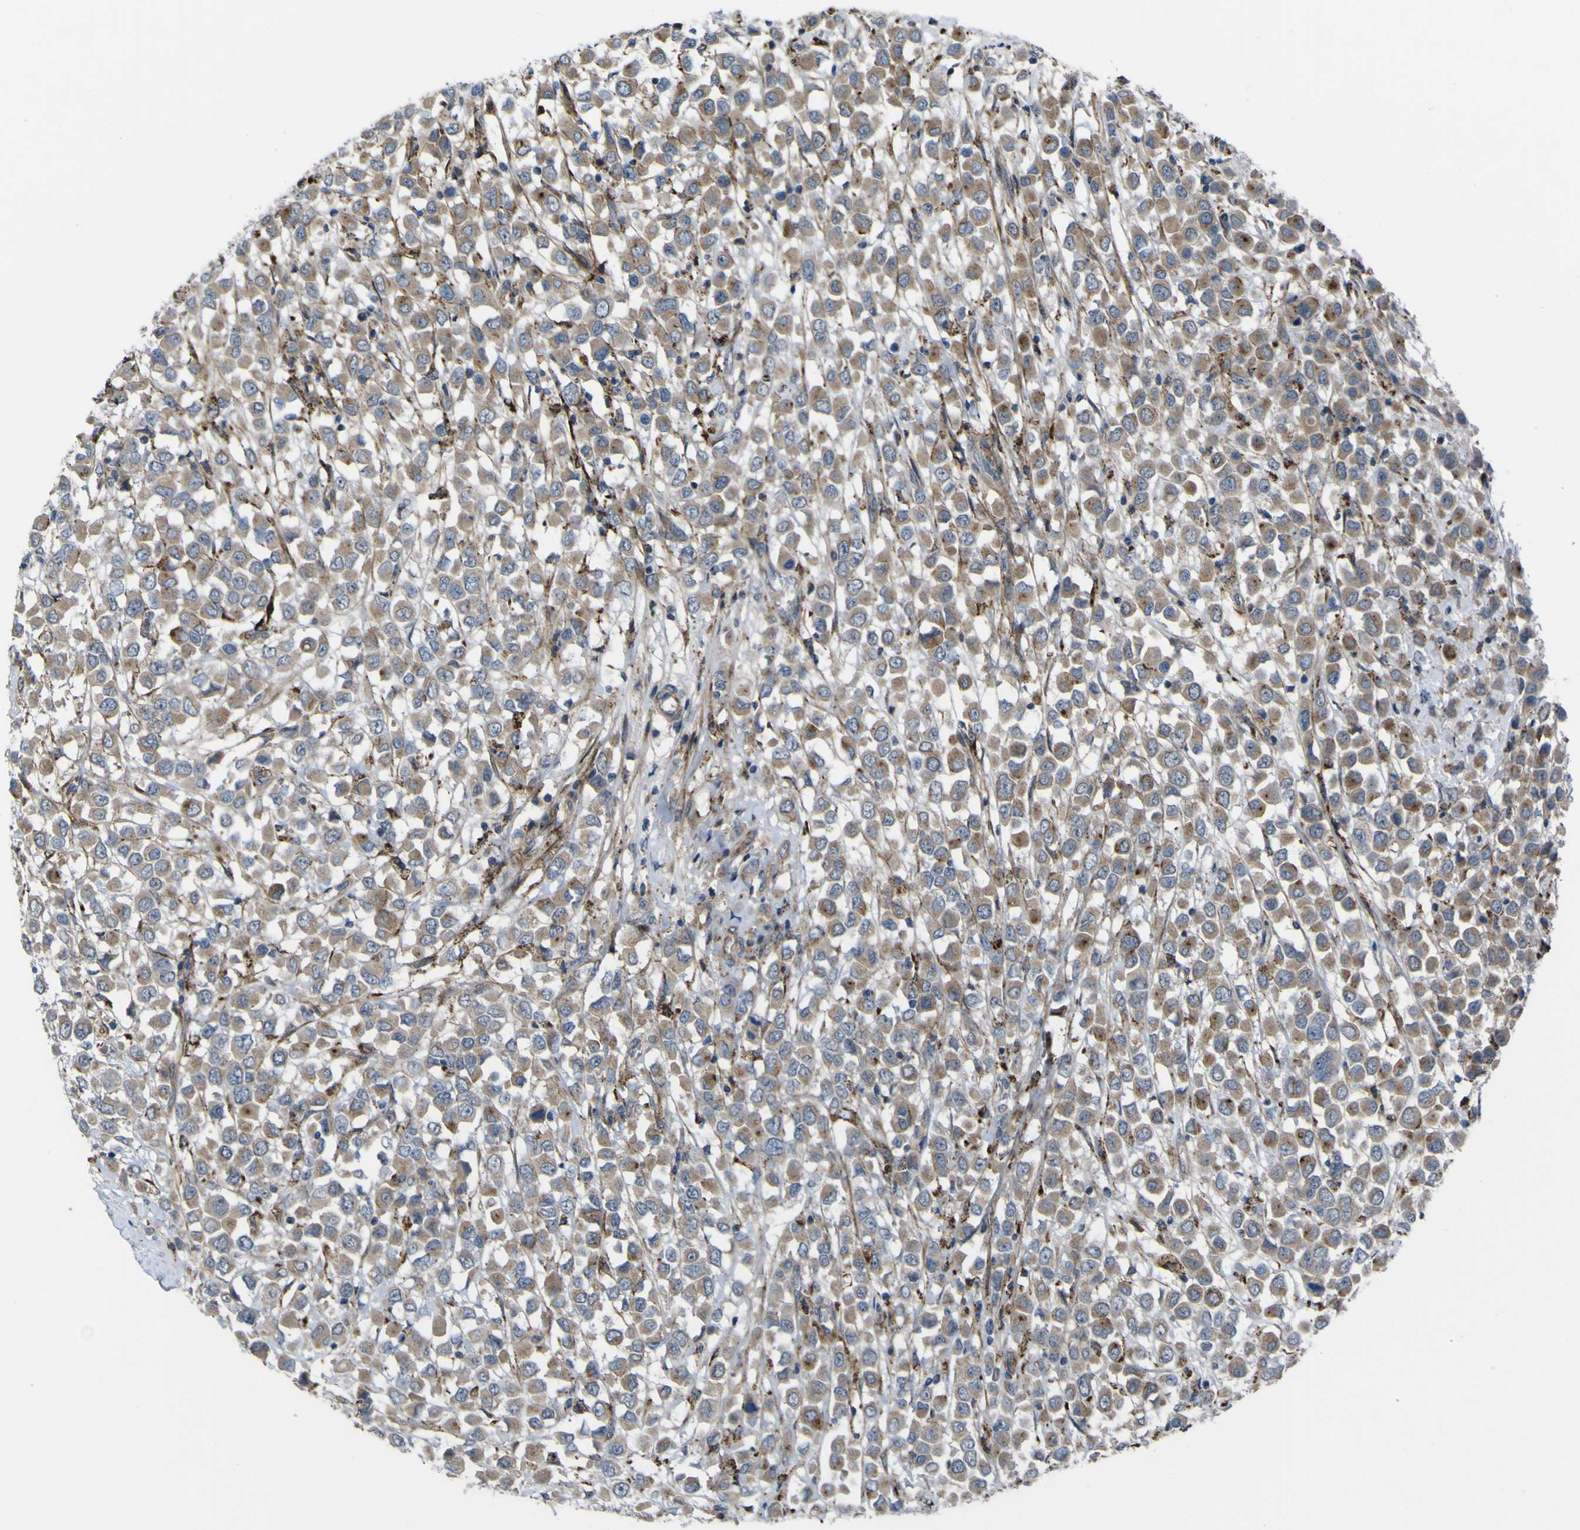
{"staining": {"intensity": "moderate", "quantity": ">75%", "location": "cytoplasmic/membranous"}, "tissue": "breast cancer", "cell_type": "Tumor cells", "image_type": "cancer", "snomed": [{"axis": "morphology", "description": "Duct carcinoma"}, {"axis": "topography", "description": "Breast"}], "caption": "Approximately >75% of tumor cells in human breast cancer (intraductal carcinoma) demonstrate moderate cytoplasmic/membranous protein staining as visualized by brown immunohistochemical staining.", "gene": "GPLD1", "patient": {"sex": "female", "age": 61}}